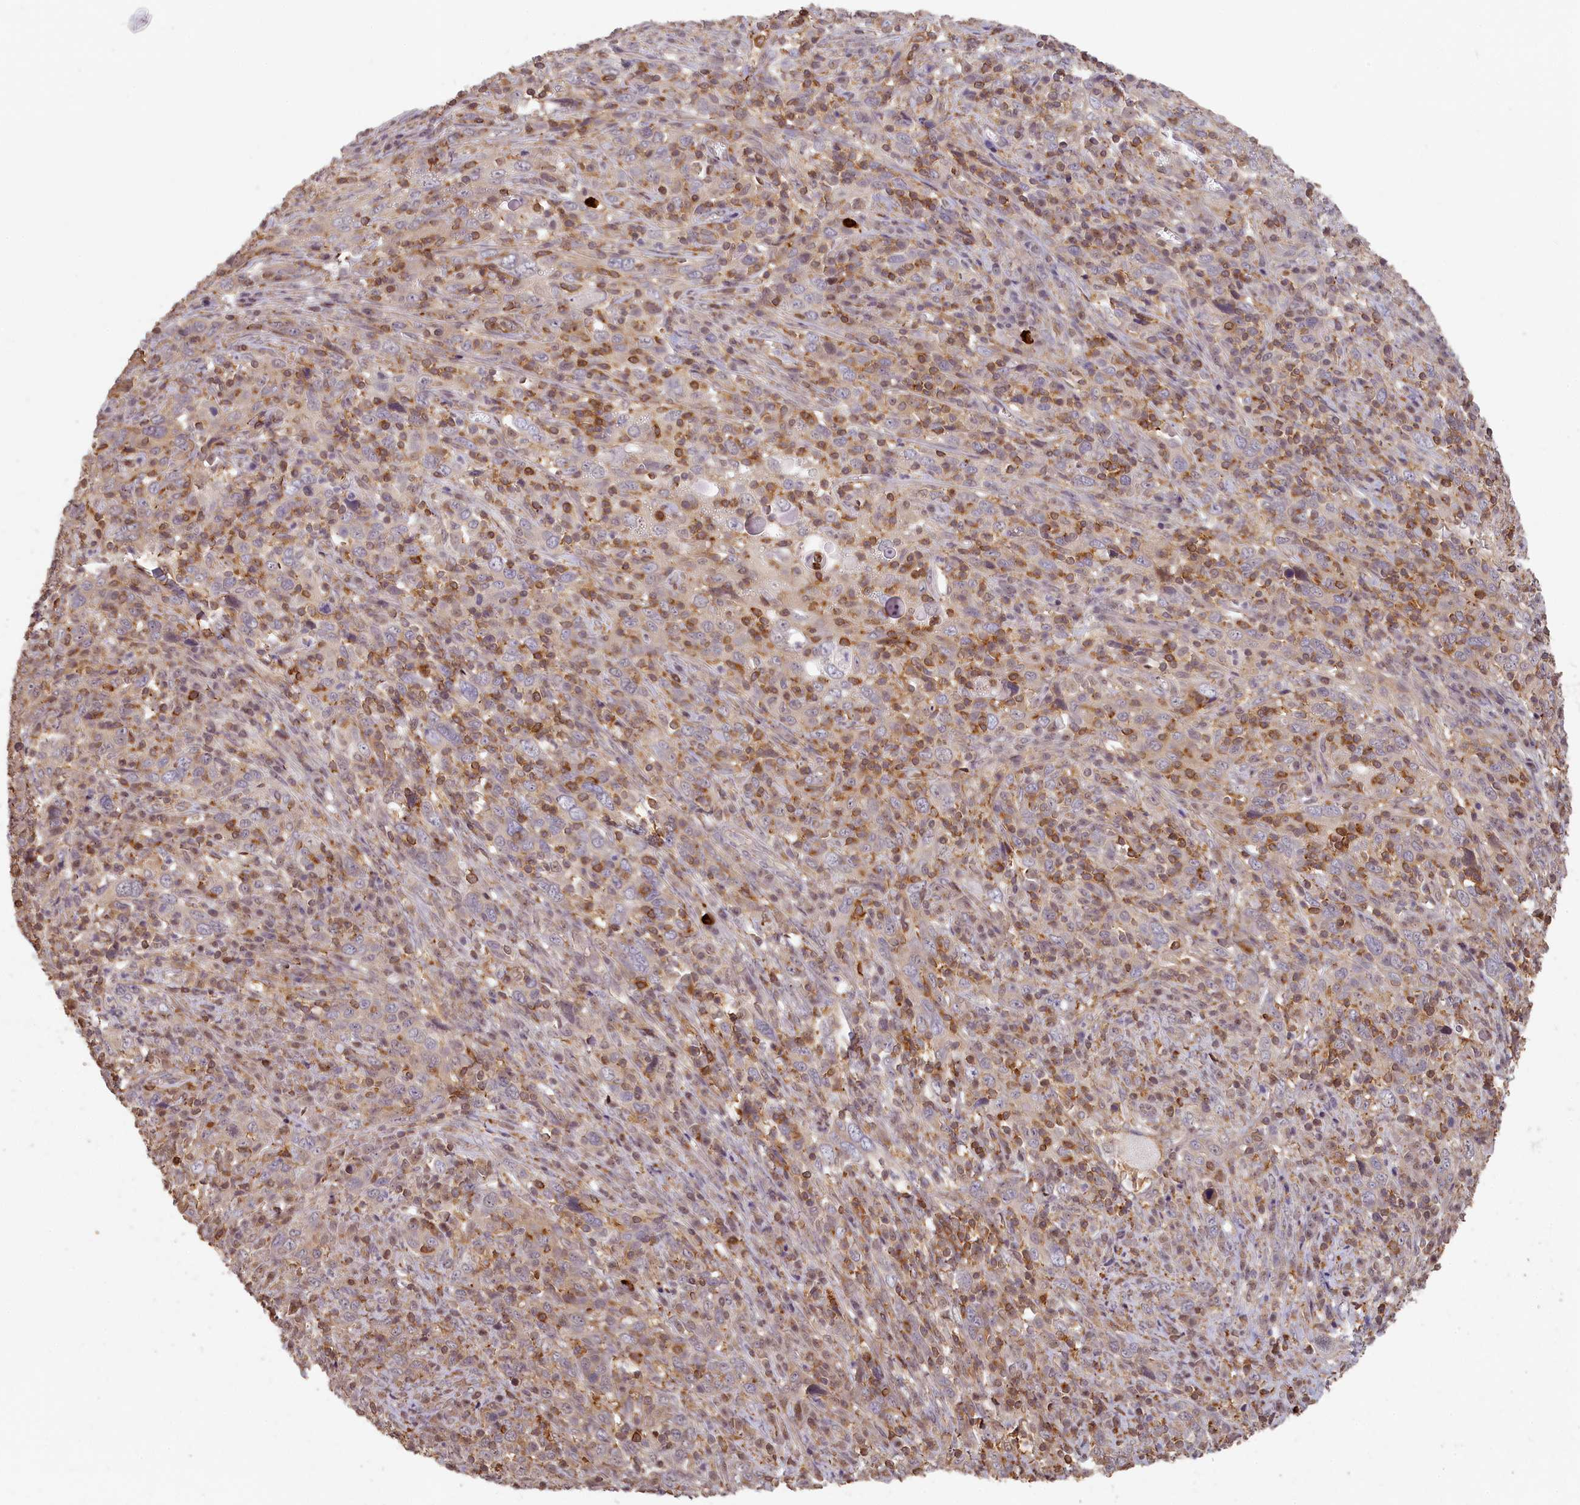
{"staining": {"intensity": "negative", "quantity": "none", "location": "none"}, "tissue": "cervical cancer", "cell_type": "Tumor cells", "image_type": "cancer", "snomed": [{"axis": "morphology", "description": "Squamous cell carcinoma, NOS"}, {"axis": "topography", "description": "Cervix"}], "caption": "There is no significant expression in tumor cells of cervical cancer.", "gene": "MADD", "patient": {"sex": "female", "age": 46}}